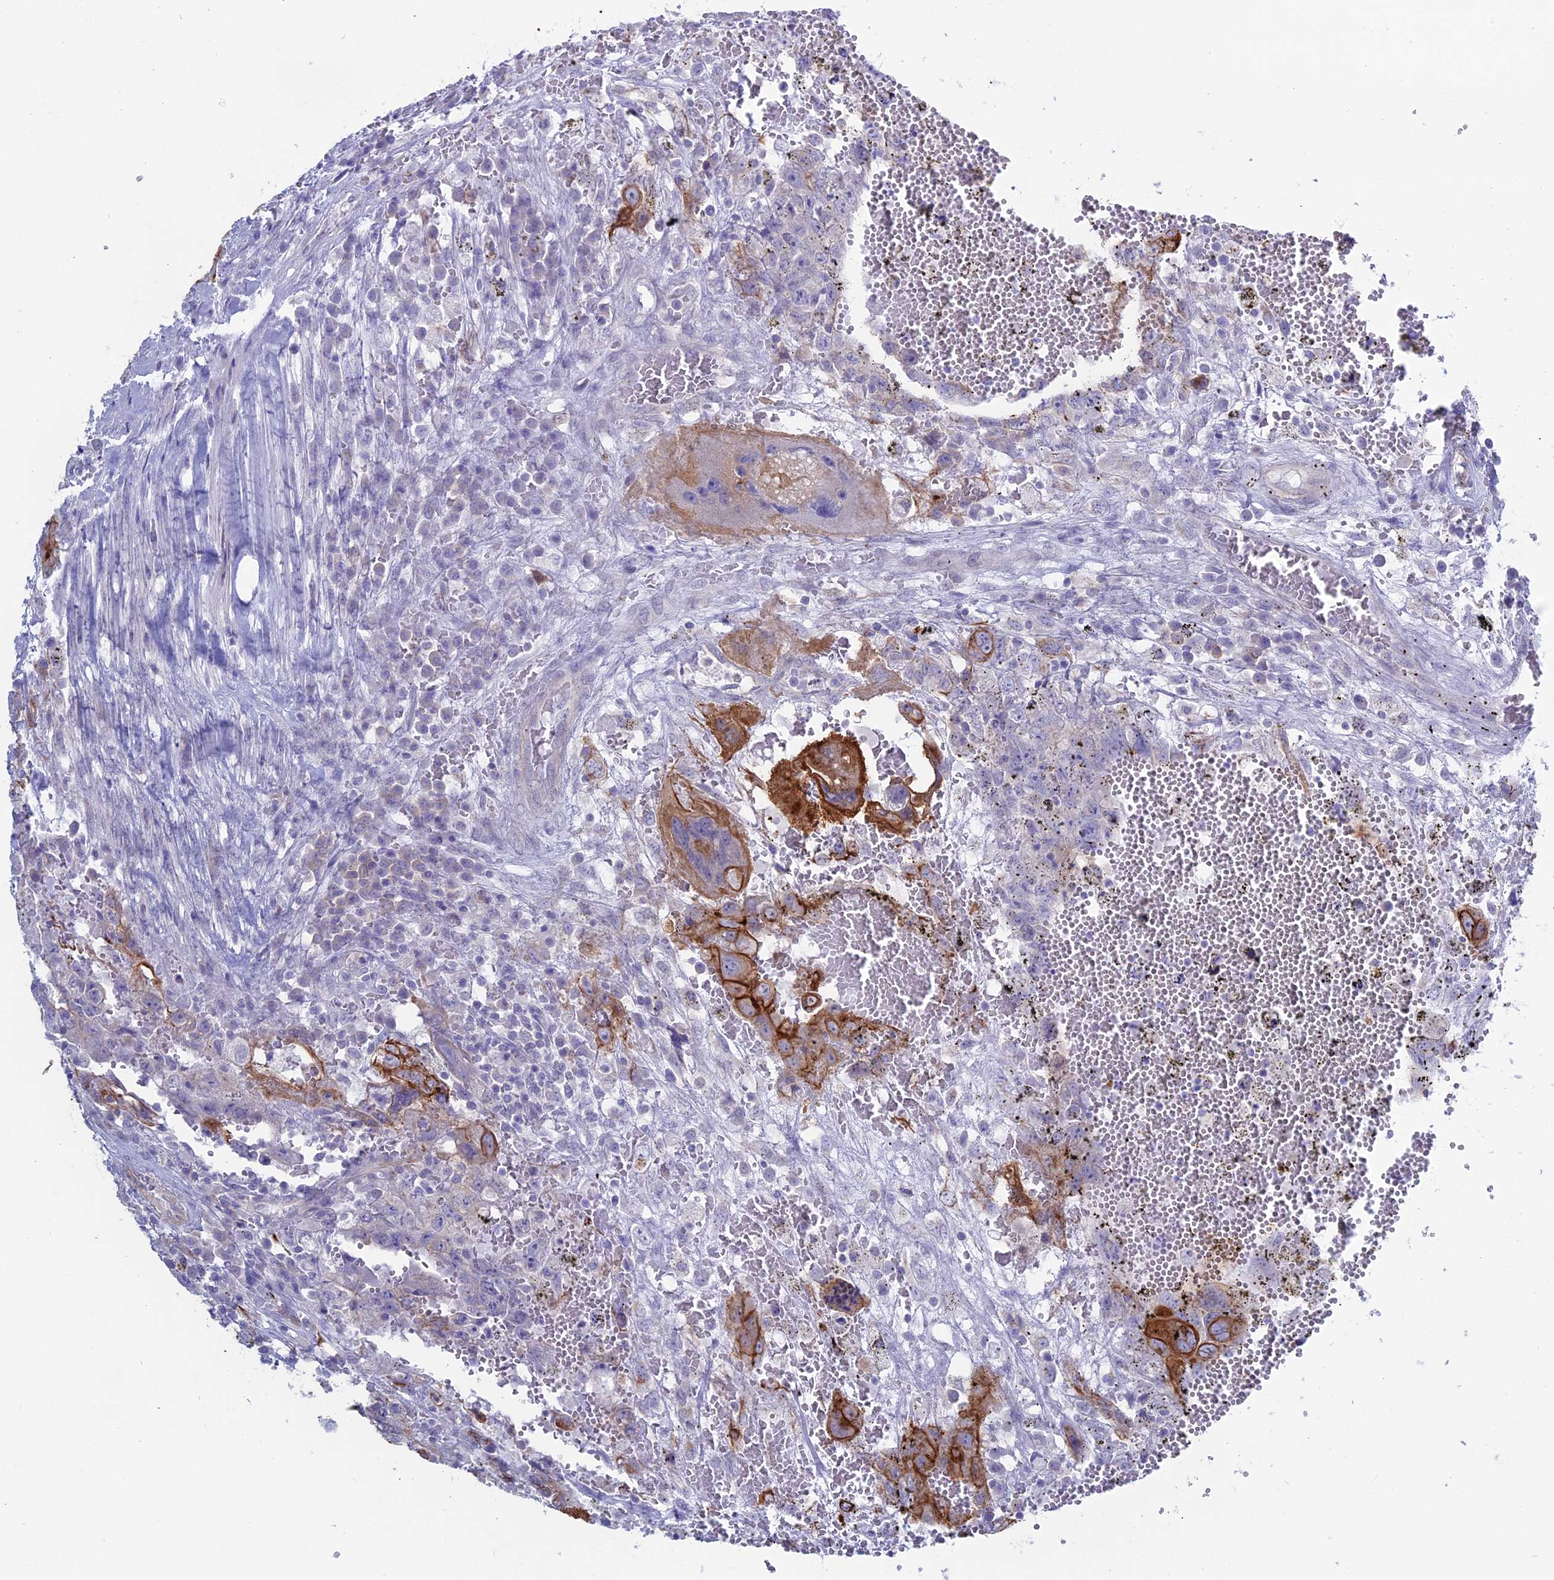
{"staining": {"intensity": "strong", "quantity": "<25%", "location": "cytoplasmic/membranous"}, "tissue": "testis cancer", "cell_type": "Tumor cells", "image_type": "cancer", "snomed": [{"axis": "morphology", "description": "Carcinoma, Embryonal, NOS"}, {"axis": "topography", "description": "Testis"}], "caption": "Protein analysis of testis cancer tissue exhibits strong cytoplasmic/membranous positivity in about <25% of tumor cells. Immunohistochemistry stains the protein of interest in brown and the nuclei are stained blue.", "gene": "MYO5B", "patient": {"sex": "male", "age": 26}}